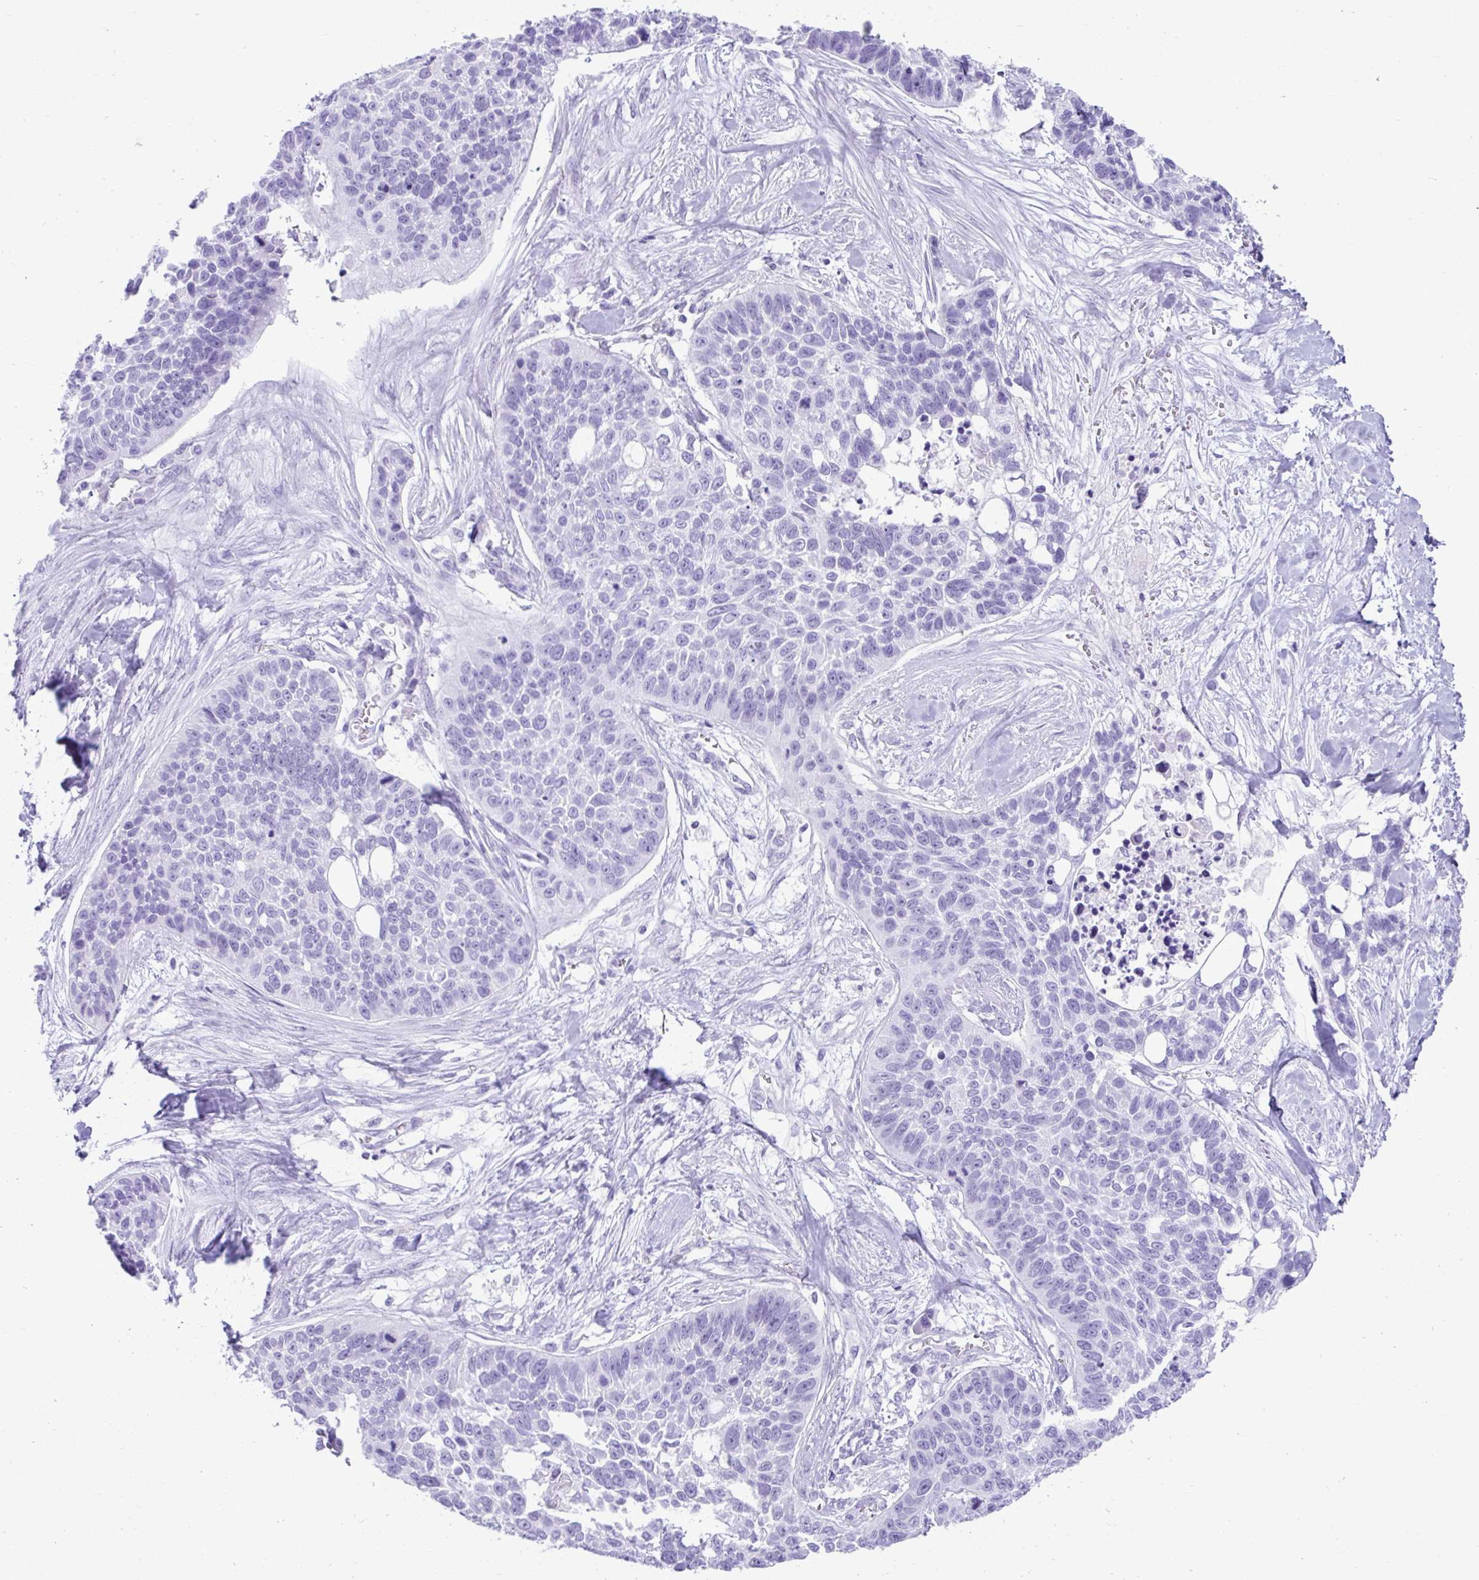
{"staining": {"intensity": "negative", "quantity": "none", "location": "none"}, "tissue": "lung cancer", "cell_type": "Tumor cells", "image_type": "cancer", "snomed": [{"axis": "morphology", "description": "Squamous cell carcinoma, NOS"}, {"axis": "topography", "description": "Lung"}], "caption": "Immunohistochemistry (IHC) of squamous cell carcinoma (lung) demonstrates no staining in tumor cells.", "gene": "PSCA", "patient": {"sex": "male", "age": 62}}